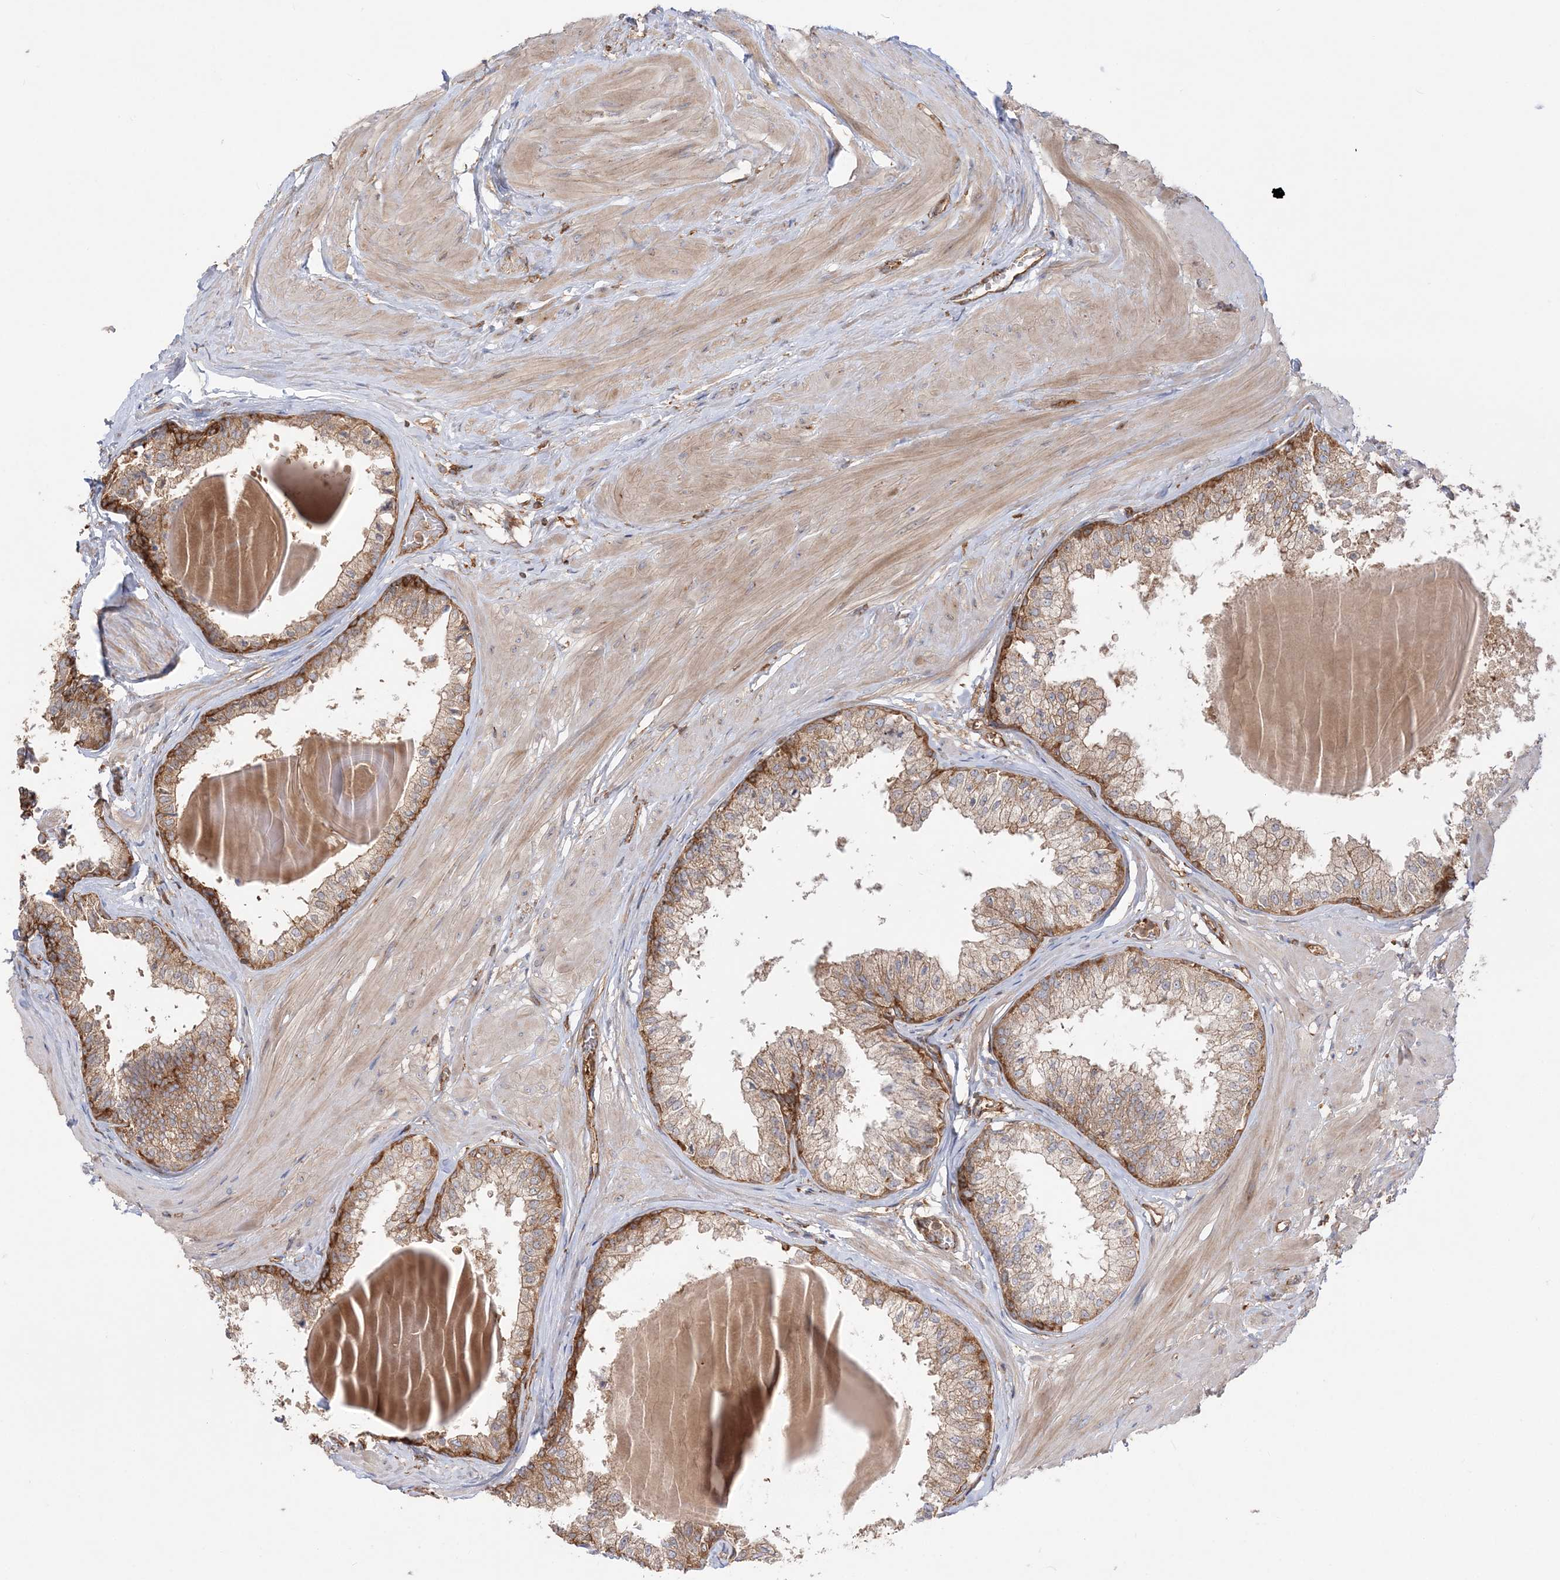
{"staining": {"intensity": "strong", "quantity": "<25%", "location": "cytoplasmic/membranous"}, "tissue": "prostate", "cell_type": "Glandular cells", "image_type": "normal", "snomed": [{"axis": "morphology", "description": "Normal tissue, NOS"}, {"axis": "topography", "description": "Prostate"}], "caption": "Protein expression analysis of benign prostate shows strong cytoplasmic/membranous staining in about <25% of glandular cells.", "gene": "TBC1D5", "patient": {"sex": "male", "age": 48}}